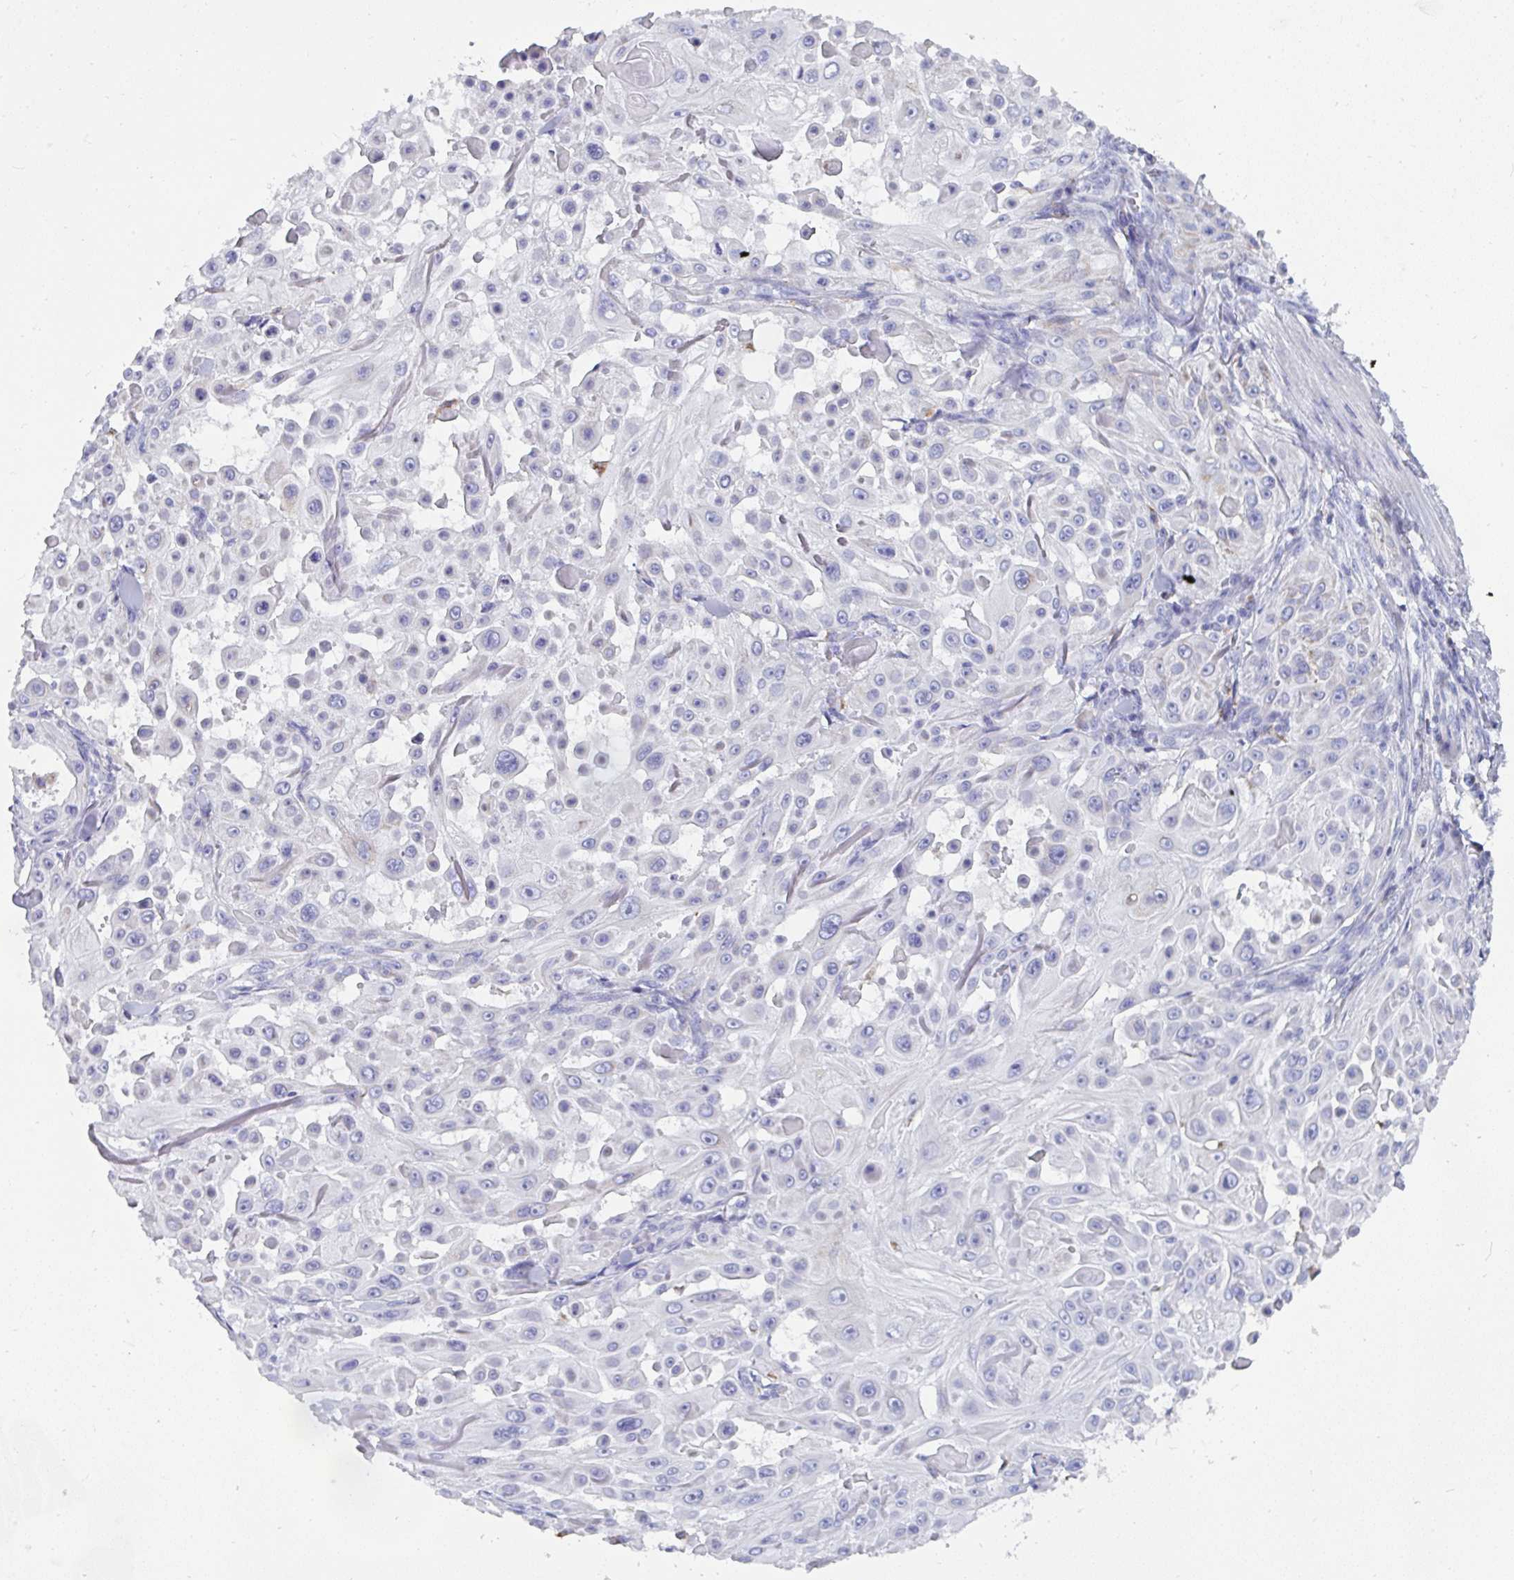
{"staining": {"intensity": "negative", "quantity": "none", "location": "none"}, "tissue": "skin cancer", "cell_type": "Tumor cells", "image_type": "cancer", "snomed": [{"axis": "morphology", "description": "Squamous cell carcinoma, NOS"}, {"axis": "topography", "description": "Skin"}], "caption": "Tumor cells are negative for brown protein staining in skin cancer (squamous cell carcinoma).", "gene": "MGAM2", "patient": {"sex": "male", "age": 91}}